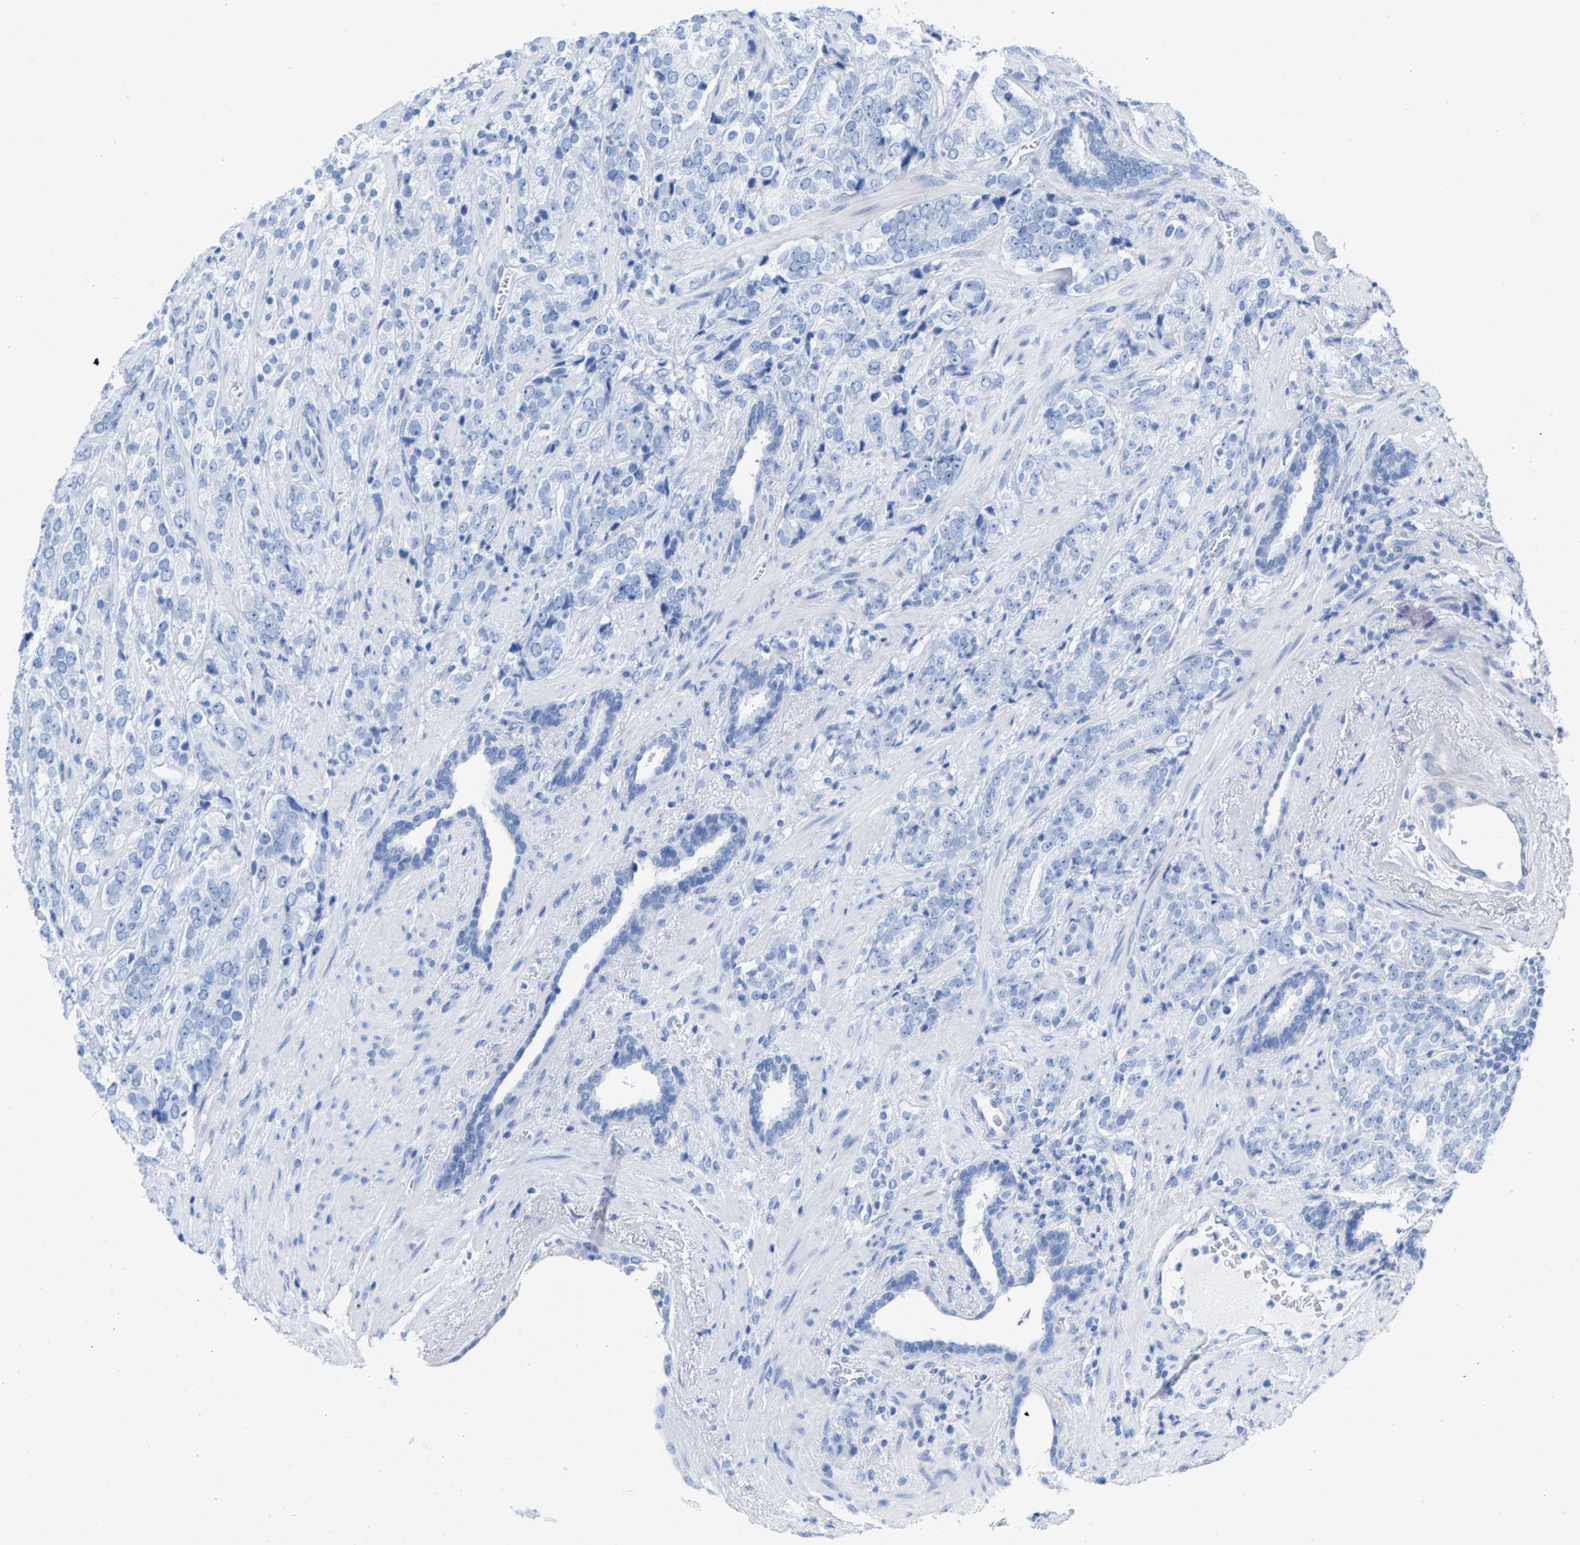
{"staining": {"intensity": "negative", "quantity": "none", "location": "none"}, "tissue": "prostate cancer", "cell_type": "Tumor cells", "image_type": "cancer", "snomed": [{"axis": "morphology", "description": "Adenocarcinoma, High grade"}, {"axis": "topography", "description": "Prostate"}], "caption": "Tumor cells show no significant expression in prostate high-grade adenocarcinoma.", "gene": "CPA1", "patient": {"sex": "male", "age": 71}}